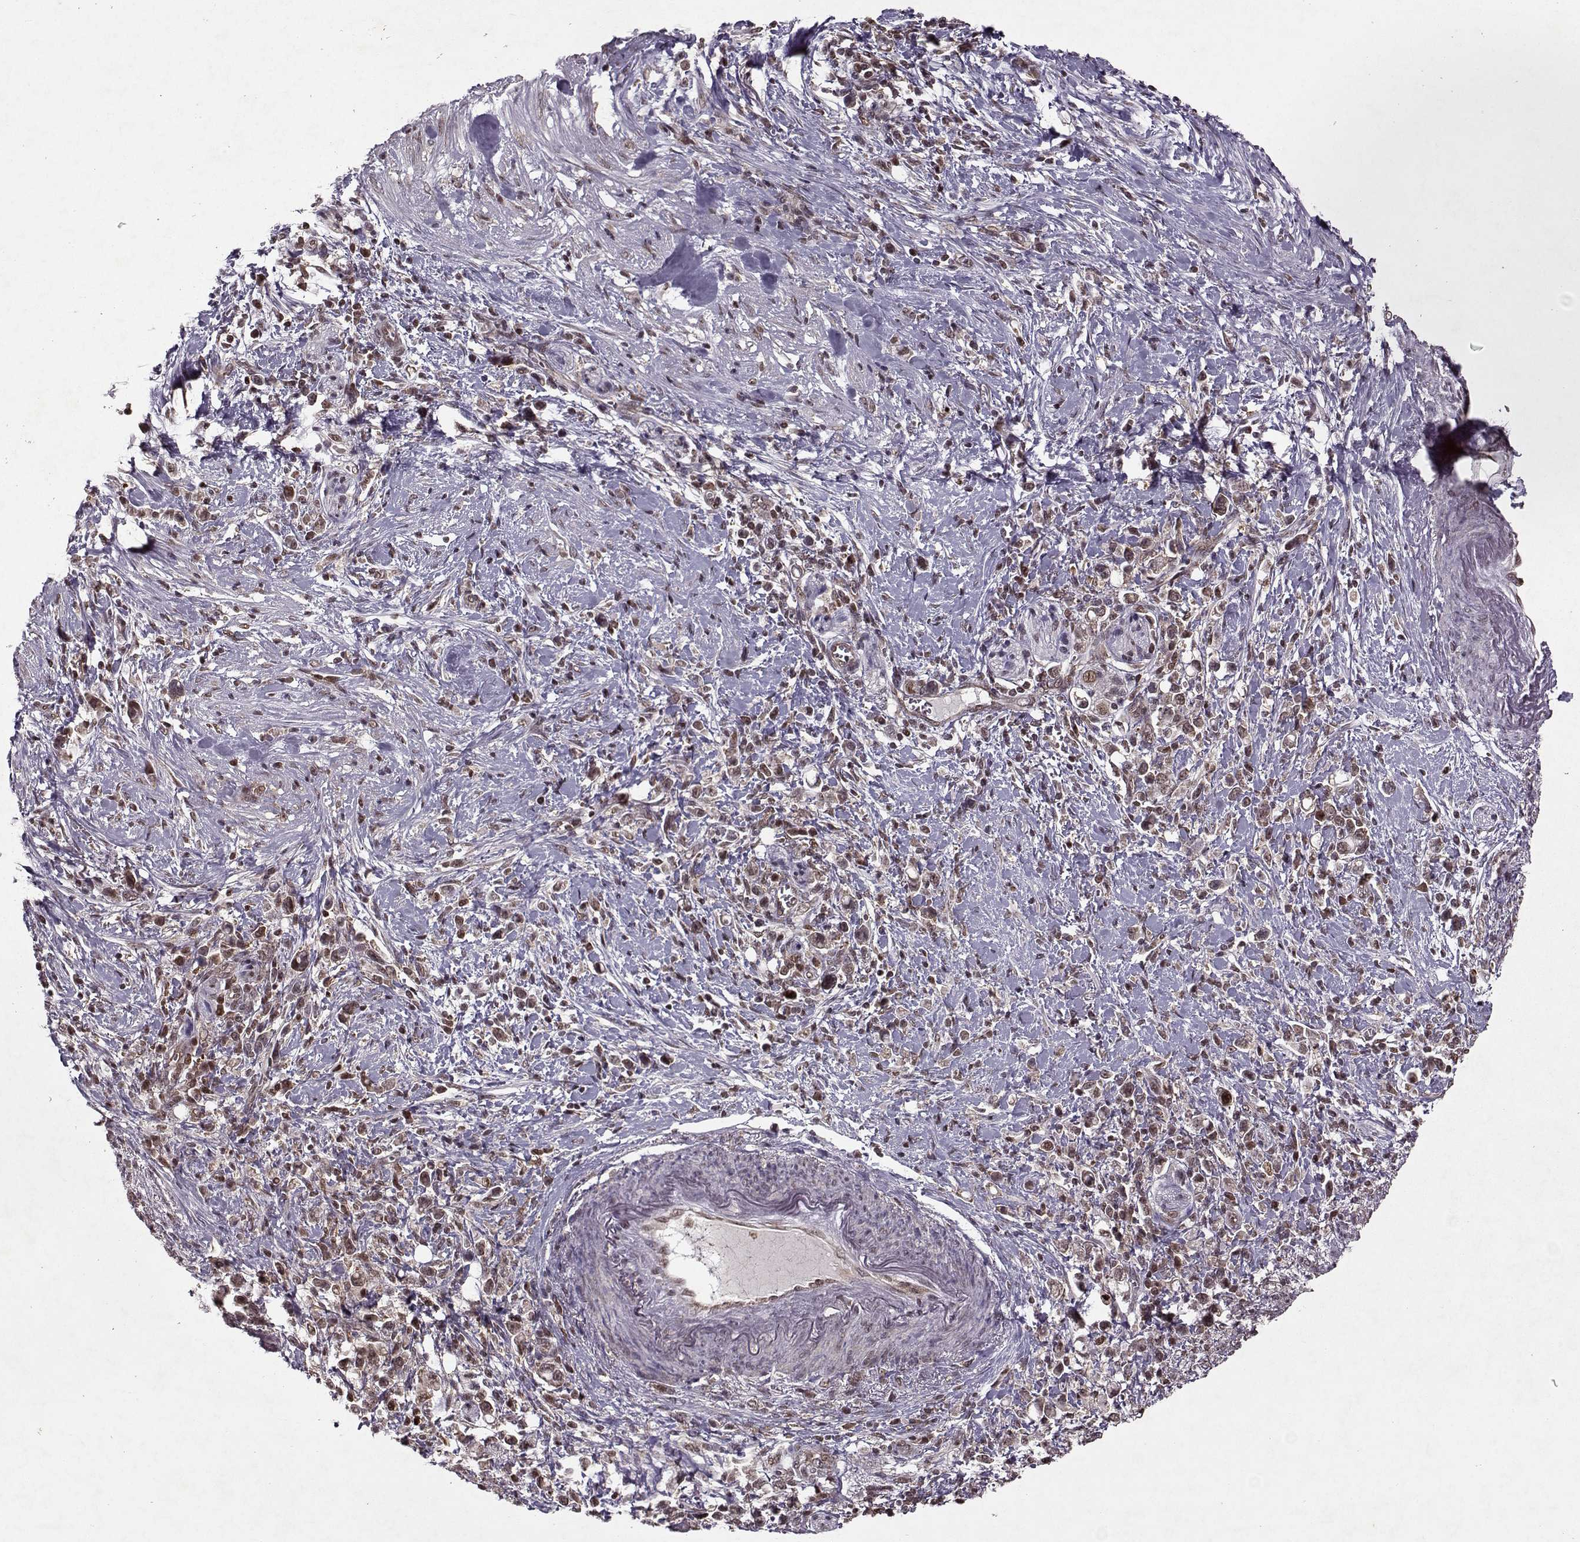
{"staining": {"intensity": "weak", "quantity": ">75%", "location": "nuclear"}, "tissue": "stomach cancer", "cell_type": "Tumor cells", "image_type": "cancer", "snomed": [{"axis": "morphology", "description": "Adenocarcinoma, NOS"}, {"axis": "topography", "description": "Stomach"}], "caption": "The immunohistochemical stain shows weak nuclear staining in tumor cells of stomach adenocarcinoma tissue.", "gene": "PSMA7", "patient": {"sex": "male", "age": 63}}